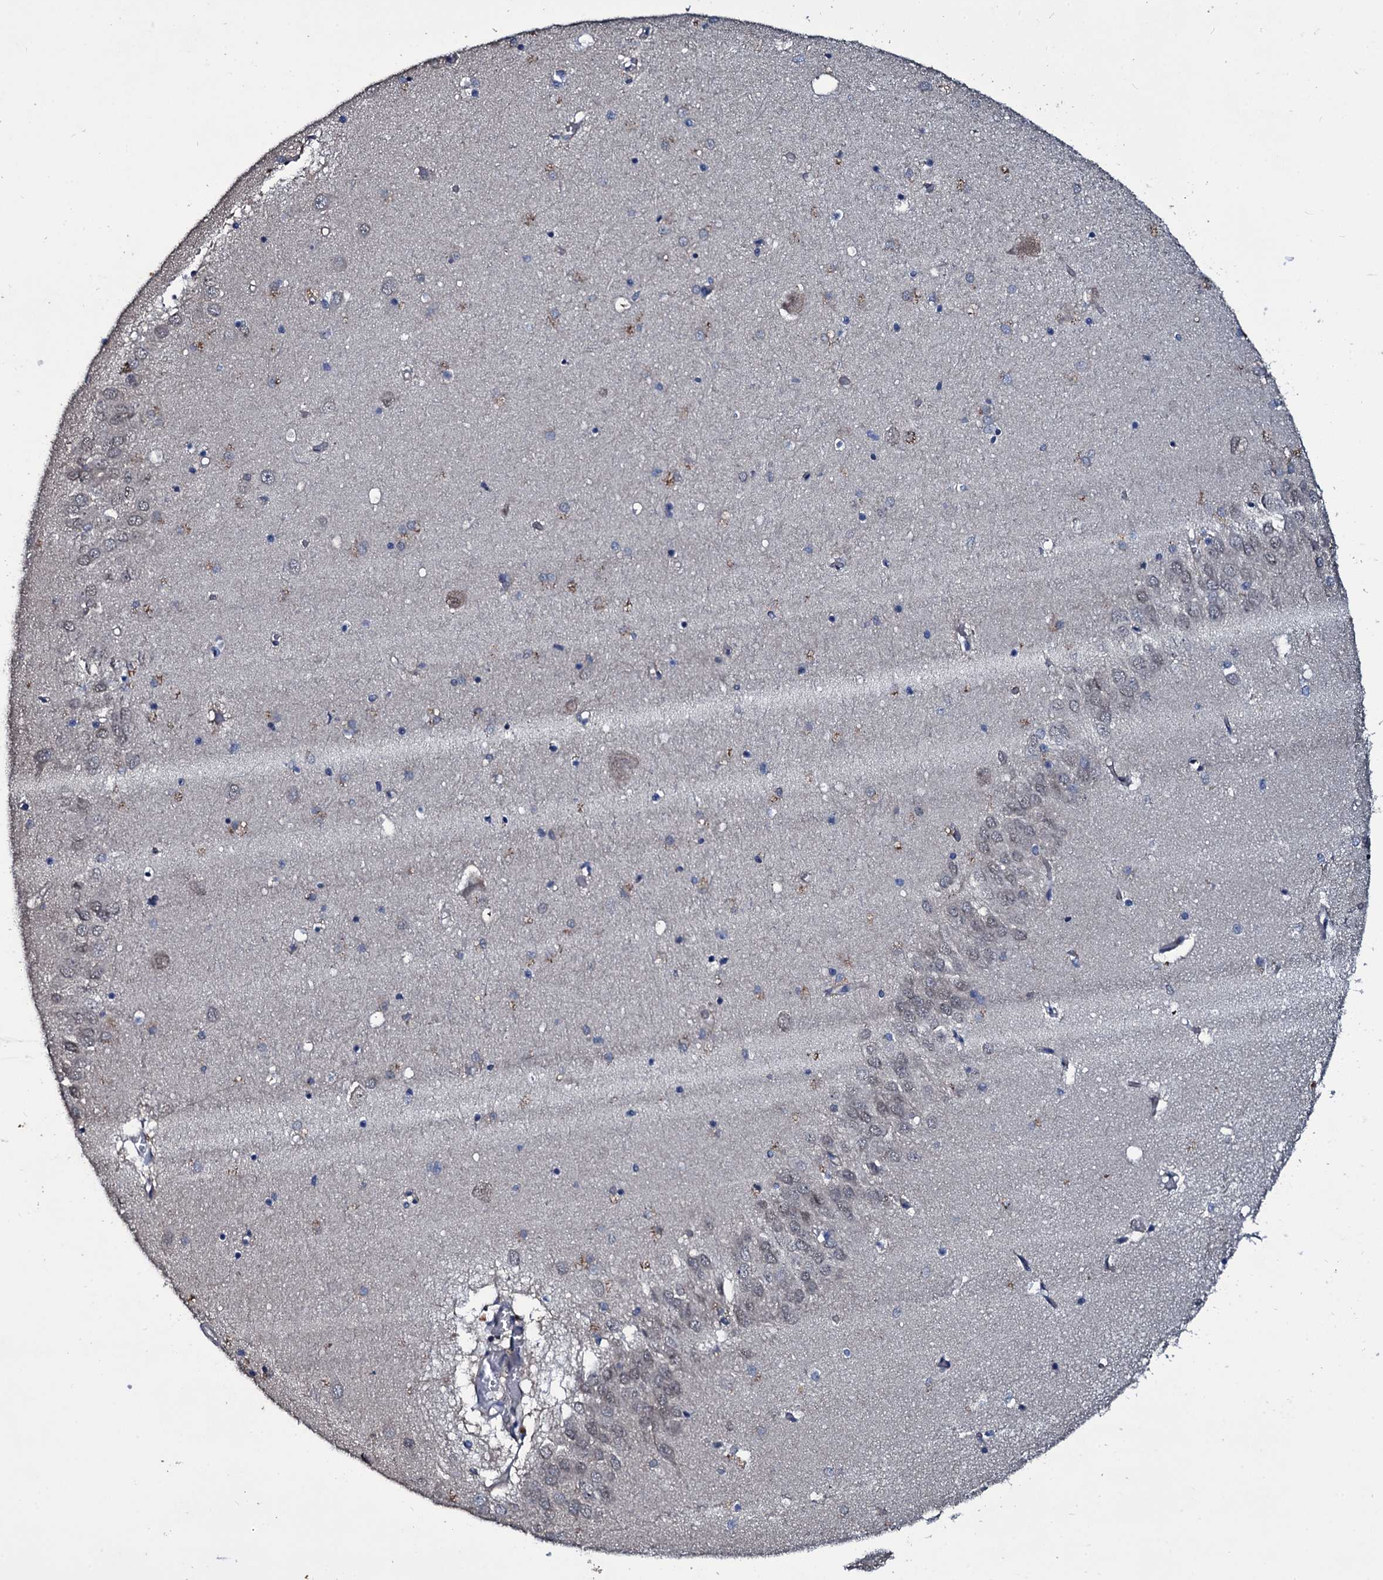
{"staining": {"intensity": "negative", "quantity": "none", "location": "none"}, "tissue": "hippocampus", "cell_type": "Glial cells", "image_type": "normal", "snomed": [{"axis": "morphology", "description": "Normal tissue, NOS"}, {"axis": "topography", "description": "Hippocampus"}], "caption": "The immunohistochemistry (IHC) micrograph has no significant expression in glial cells of hippocampus.", "gene": "LYG2", "patient": {"sex": "male", "age": 70}}